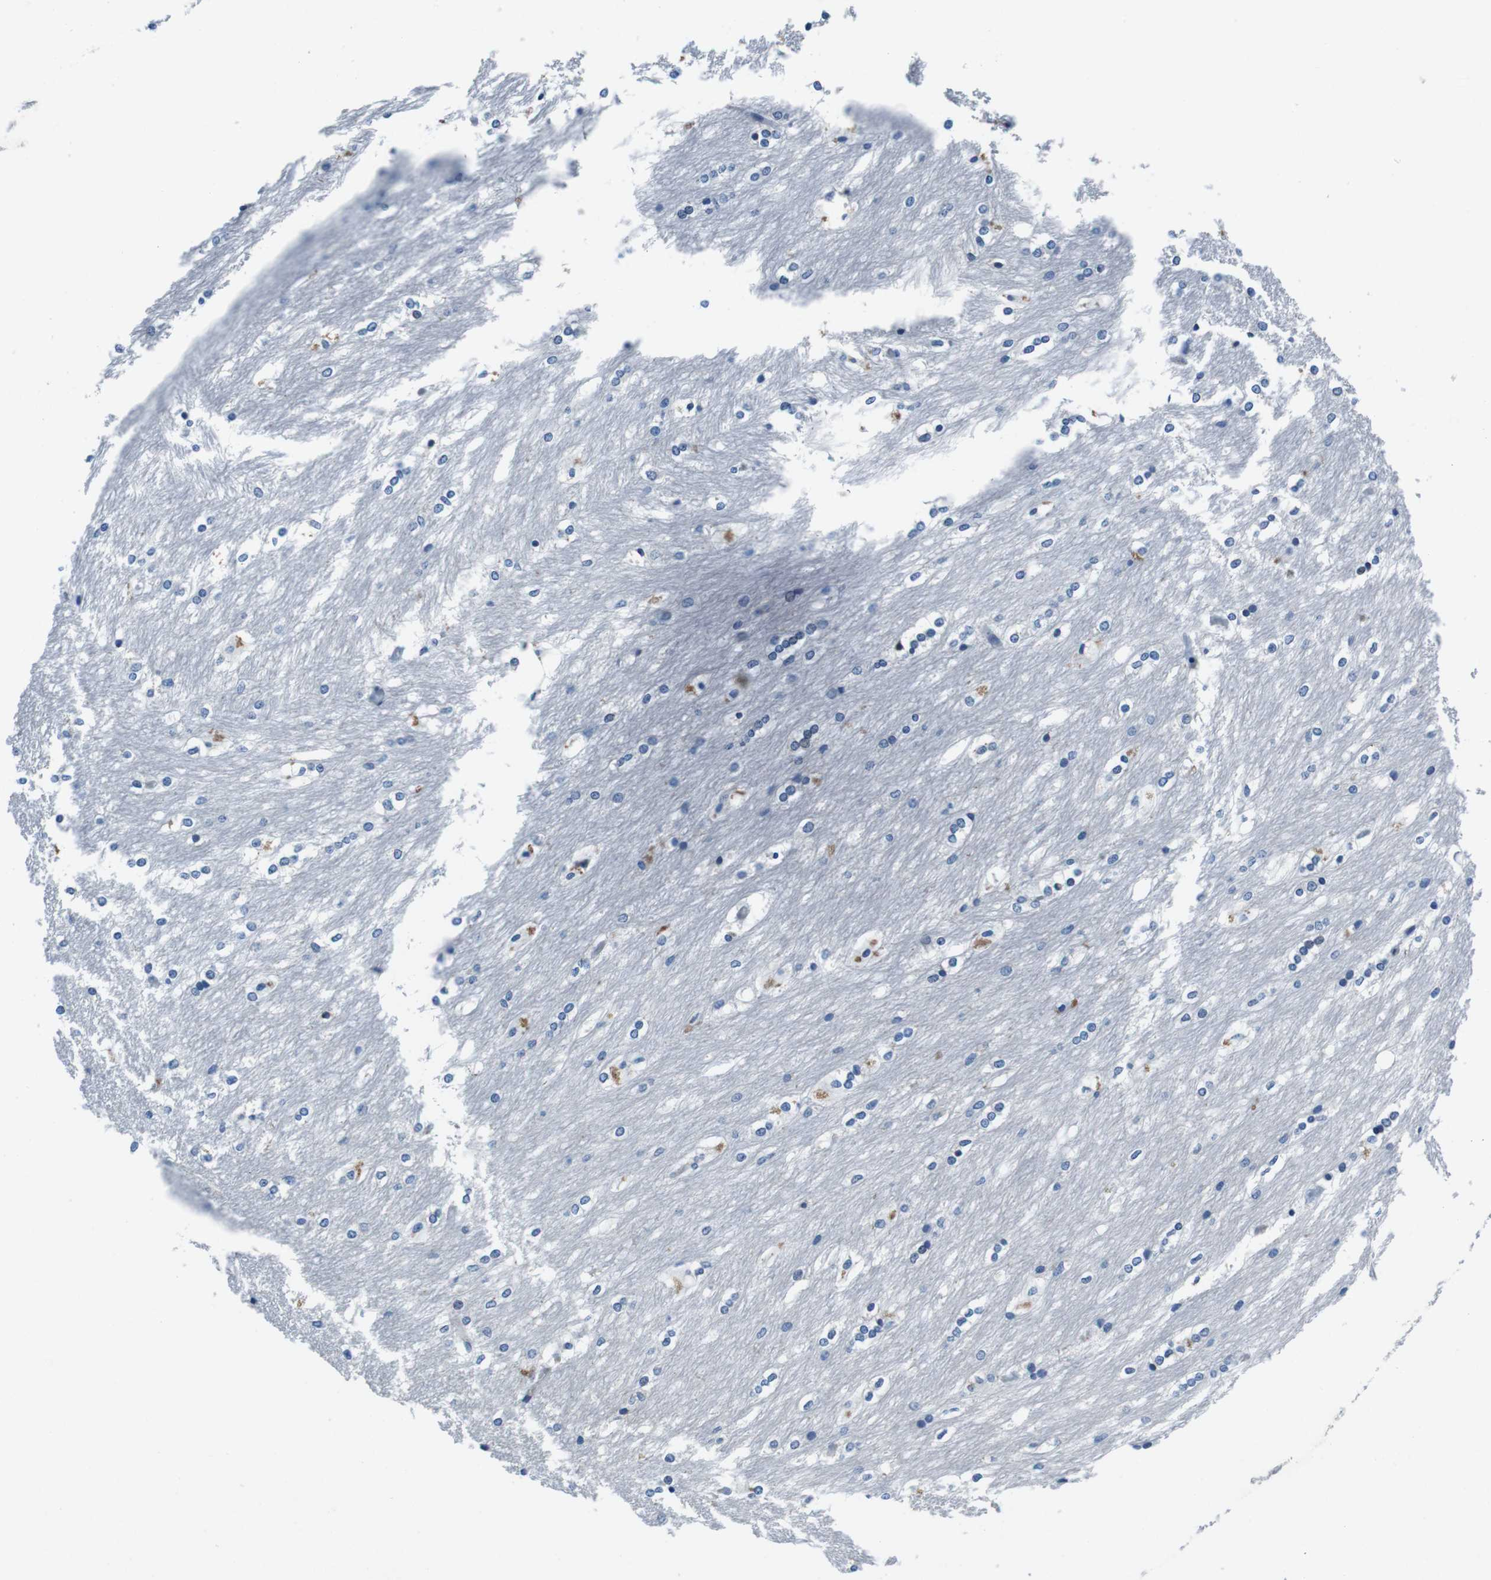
{"staining": {"intensity": "negative", "quantity": "none", "location": "none"}, "tissue": "caudate", "cell_type": "Glial cells", "image_type": "normal", "snomed": [{"axis": "morphology", "description": "Normal tissue, NOS"}, {"axis": "topography", "description": "Lateral ventricle wall"}], "caption": "Human caudate stained for a protein using immunohistochemistry exhibits no expression in glial cells.", "gene": "CASQ1", "patient": {"sex": "female", "age": 19}}